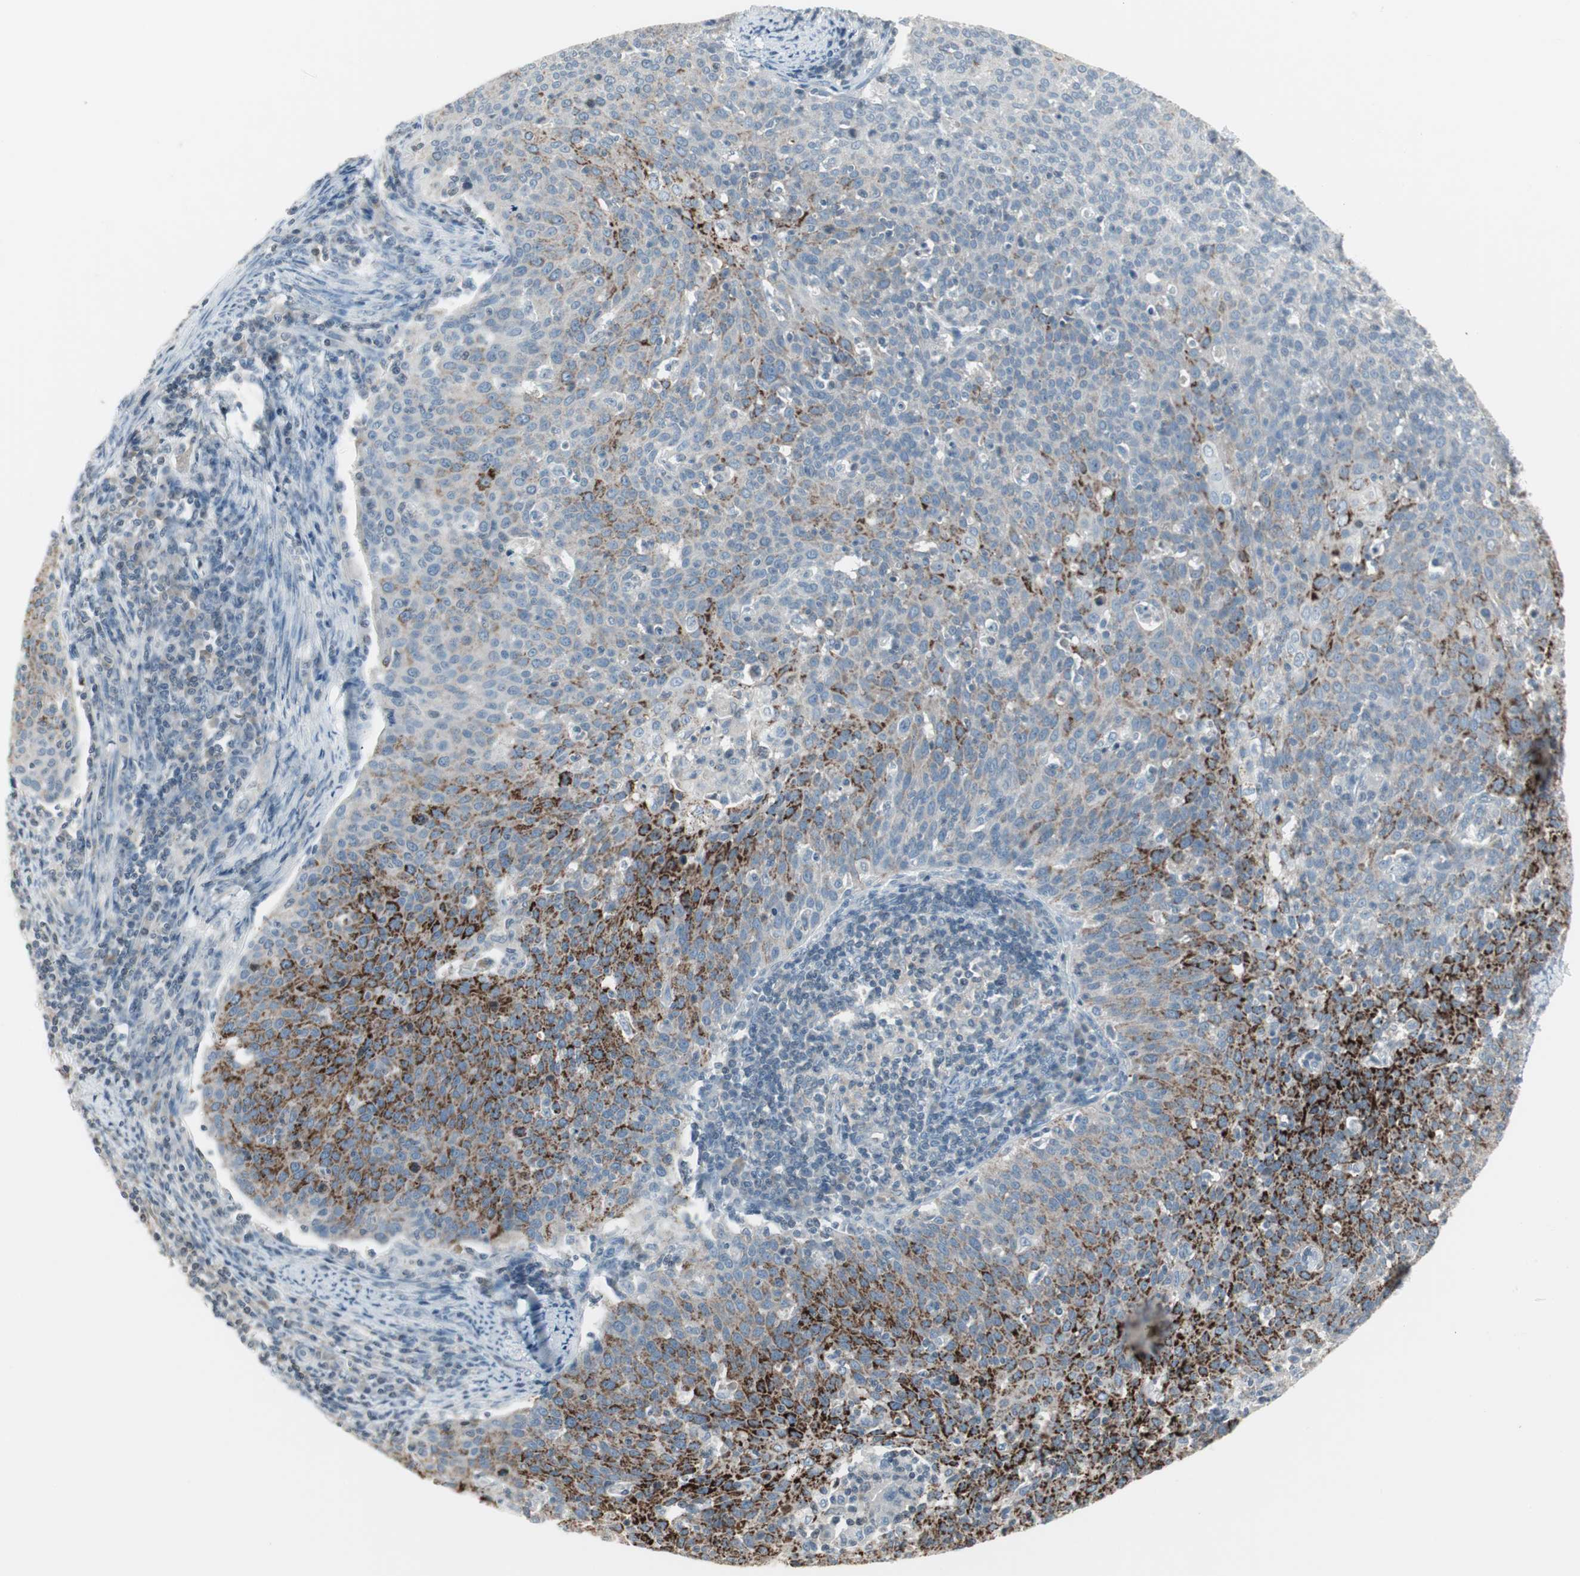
{"staining": {"intensity": "strong", "quantity": "25%-75%", "location": "cytoplasmic/membranous"}, "tissue": "cervical cancer", "cell_type": "Tumor cells", "image_type": "cancer", "snomed": [{"axis": "morphology", "description": "Squamous cell carcinoma, NOS"}, {"axis": "topography", "description": "Cervix"}], "caption": "A micrograph showing strong cytoplasmic/membranous staining in approximately 25%-75% of tumor cells in cervical cancer, as visualized by brown immunohistochemical staining.", "gene": "ARG2", "patient": {"sex": "female", "age": 38}}